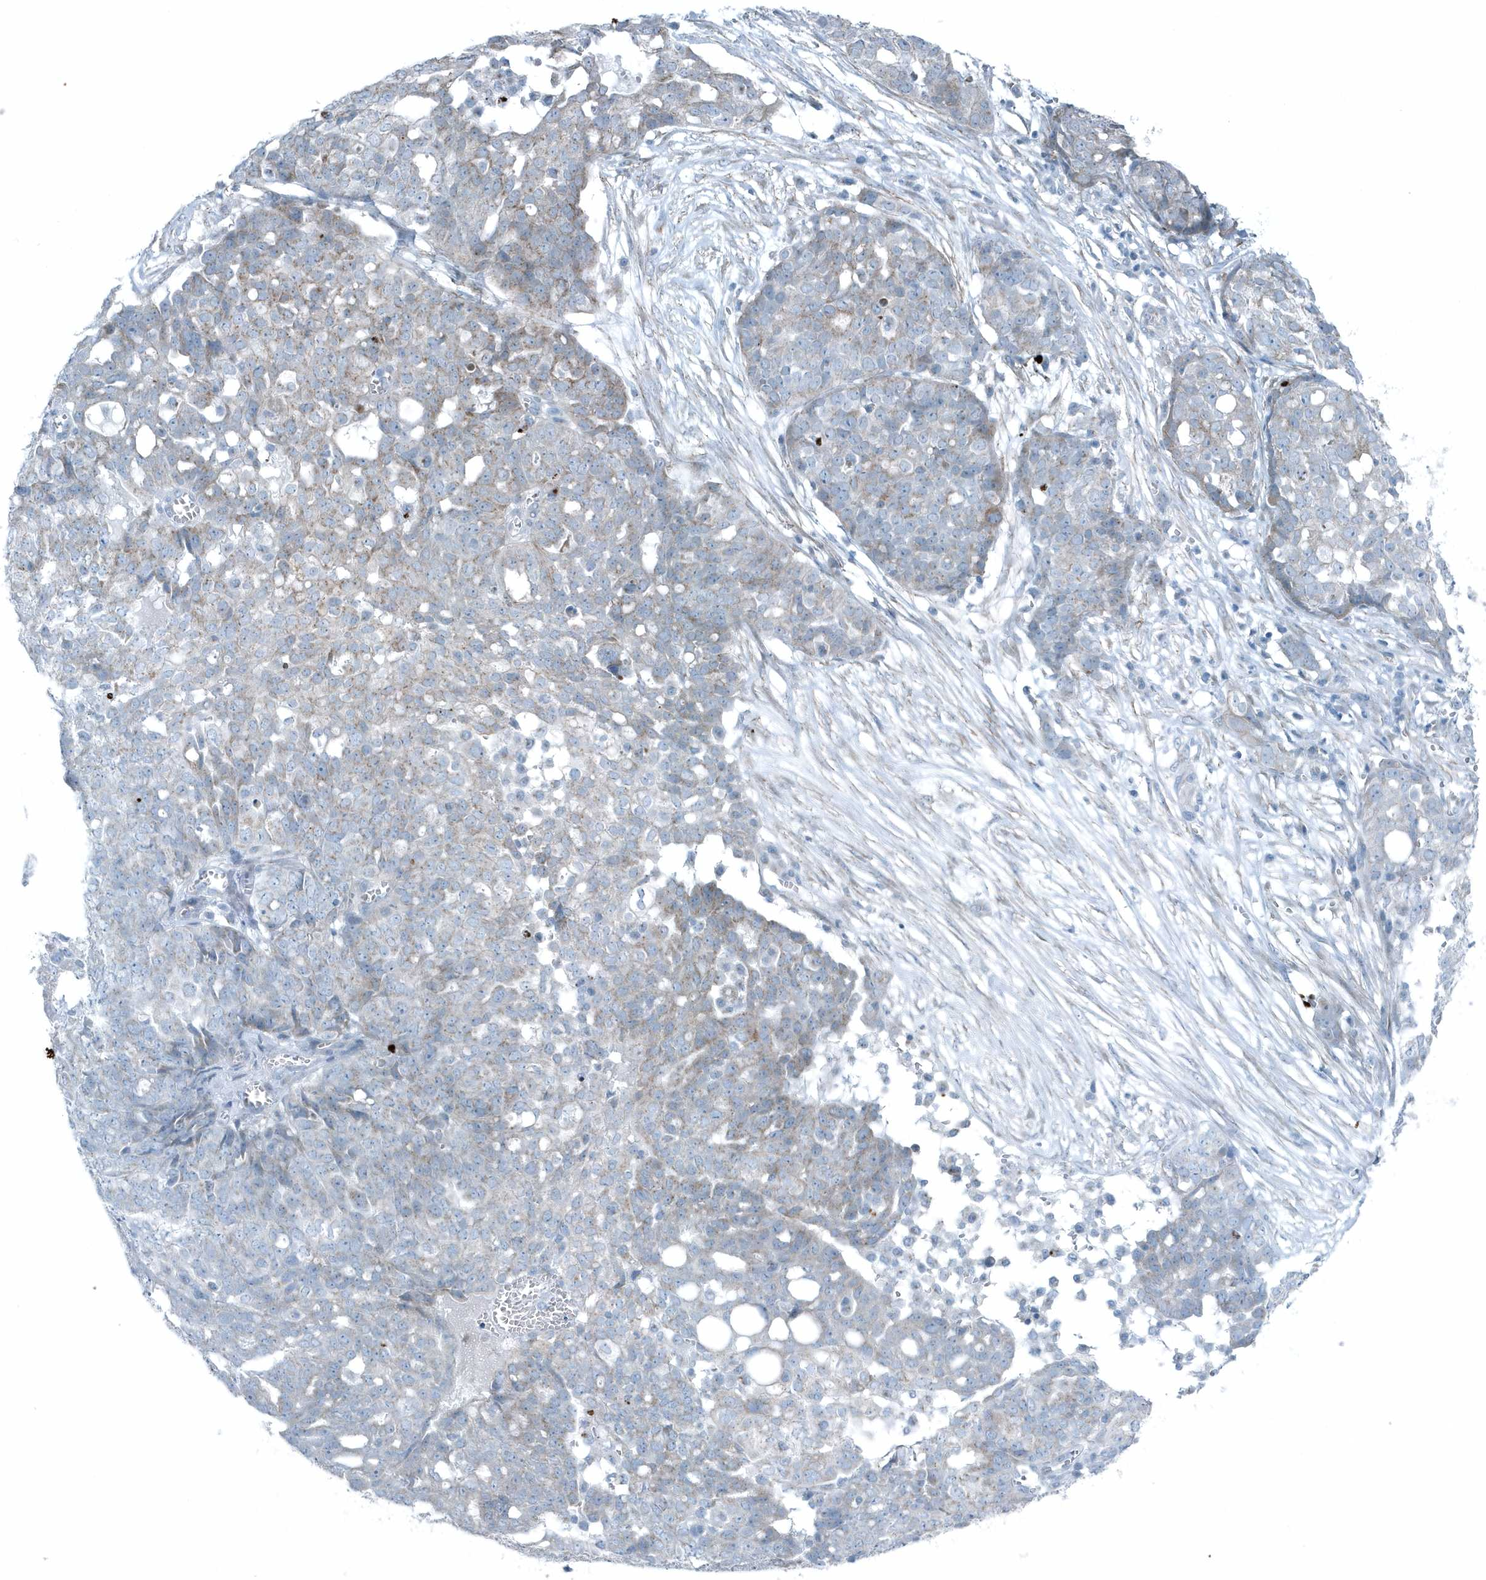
{"staining": {"intensity": "negative", "quantity": "none", "location": "none"}, "tissue": "ovarian cancer", "cell_type": "Tumor cells", "image_type": "cancer", "snomed": [{"axis": "morphology", "description": "Cystadenocarcinoma, serous, NOS"}, {"axis": "topography", "description": "Soft tissue"}, {"axis": "topography", "description": "Ovary"}], "caption": "Tumor cells are negative for brown protein staining in ovarian cancer.", "gene": "GCC2", "patient": {"sex": "female", "age": 57}}